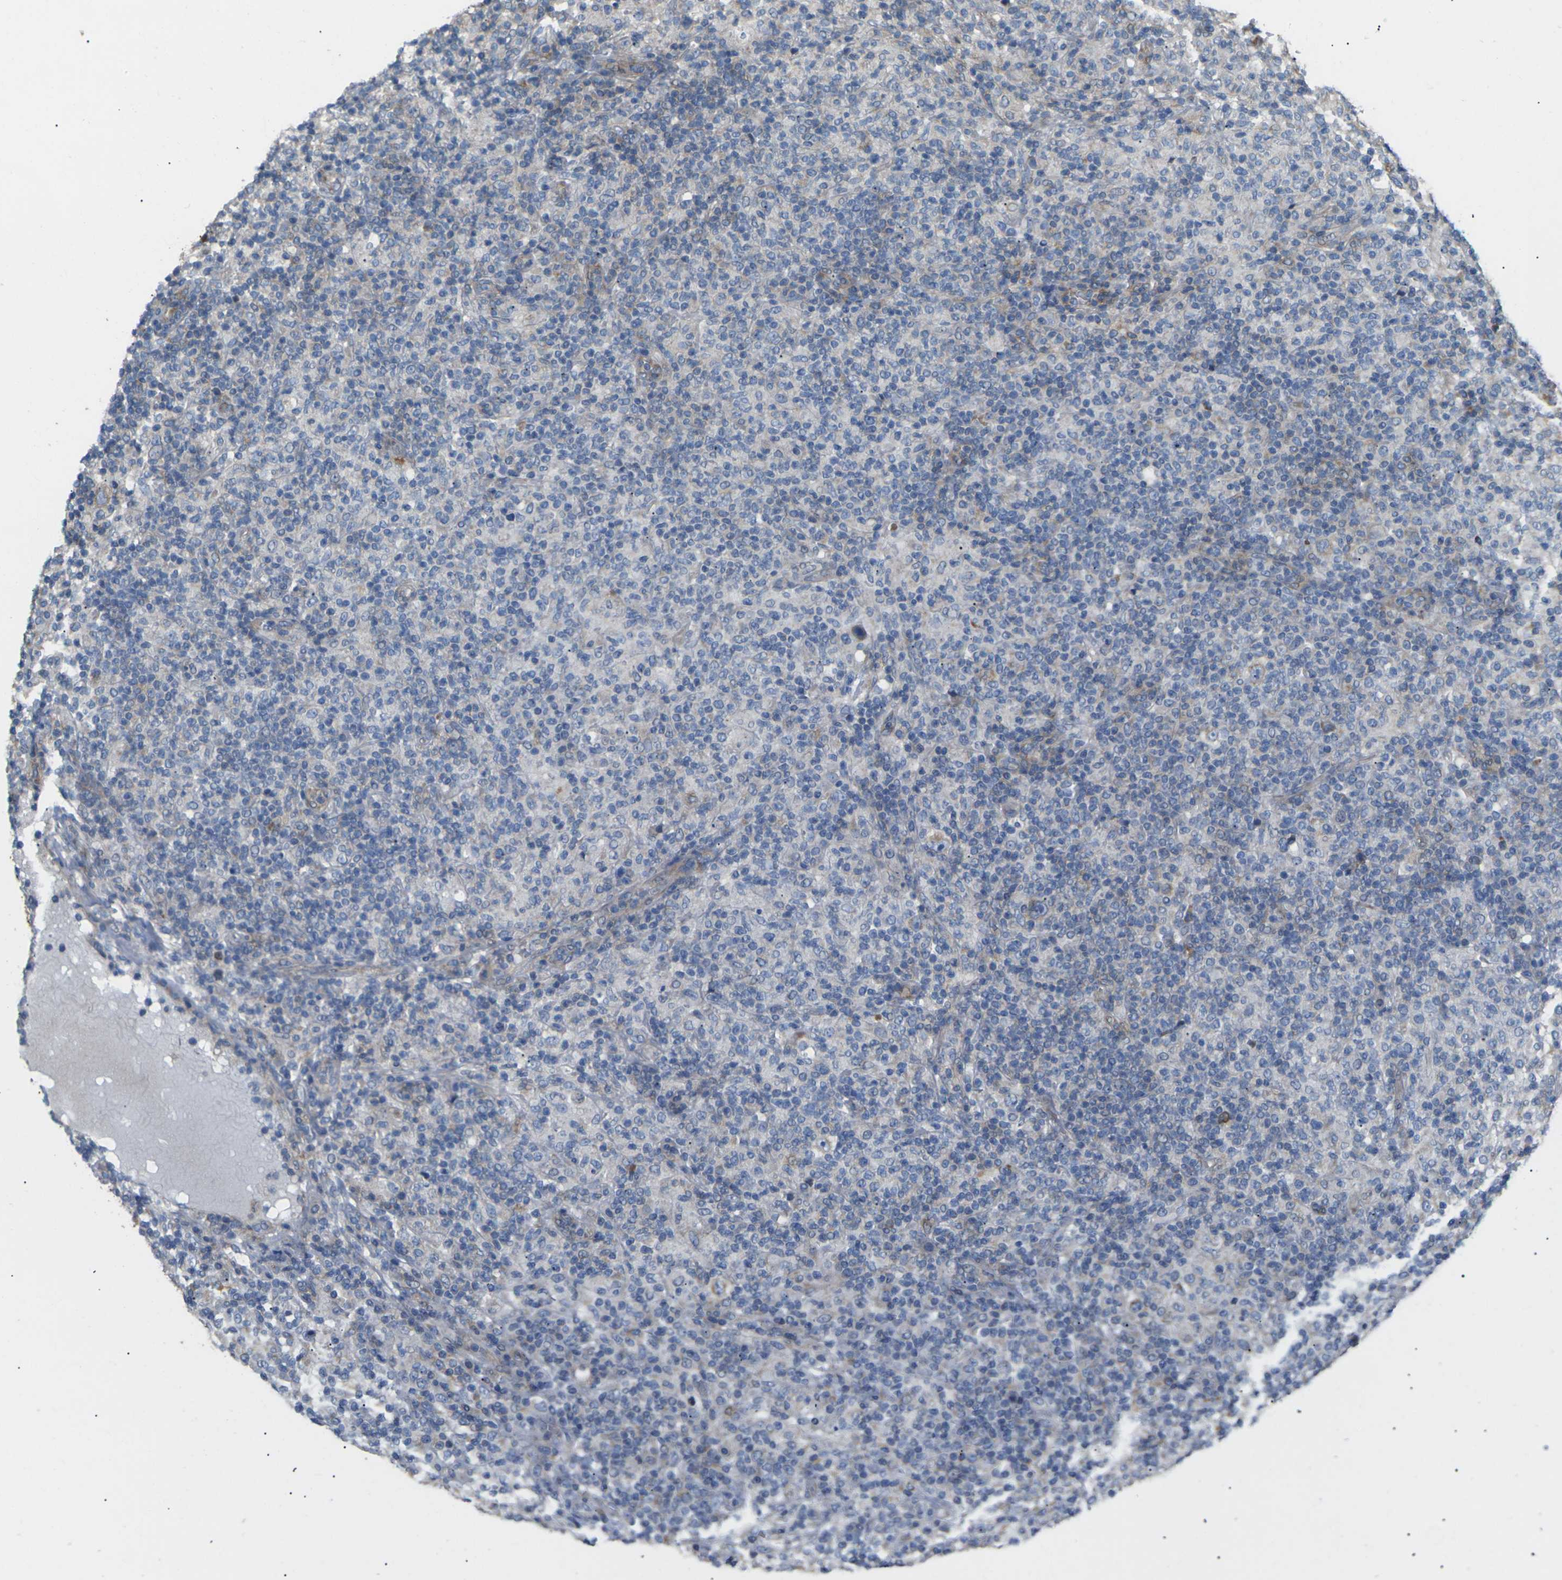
{"staining": {"intensity": "weak", "quantity": "25%-75%", "location": "cytoplasmic/membranous"}, "tissue": "lymphoma", "cell_type": "Tumor cells", "image_type": "cancer", "snomed": [{"axis": "morphology", "description": "Hodgkin's disease, NOS"}, {"axis": "topography", "description": "Lymph node"}], "caption": "Immunohistochemical staining of lymphoma reveals weak cytoplasmic/membranous protein expression in approximately 25%-75% of tumor cells. The protein of interest is stained brown, and the nuclei are stained in blue (DAB (3,3'-diaminobenzidine) IHC with brightfield microscopy, high magnification).", "gene": "KLHDC8B", "patient": {"sex": "male", "age": 70}}